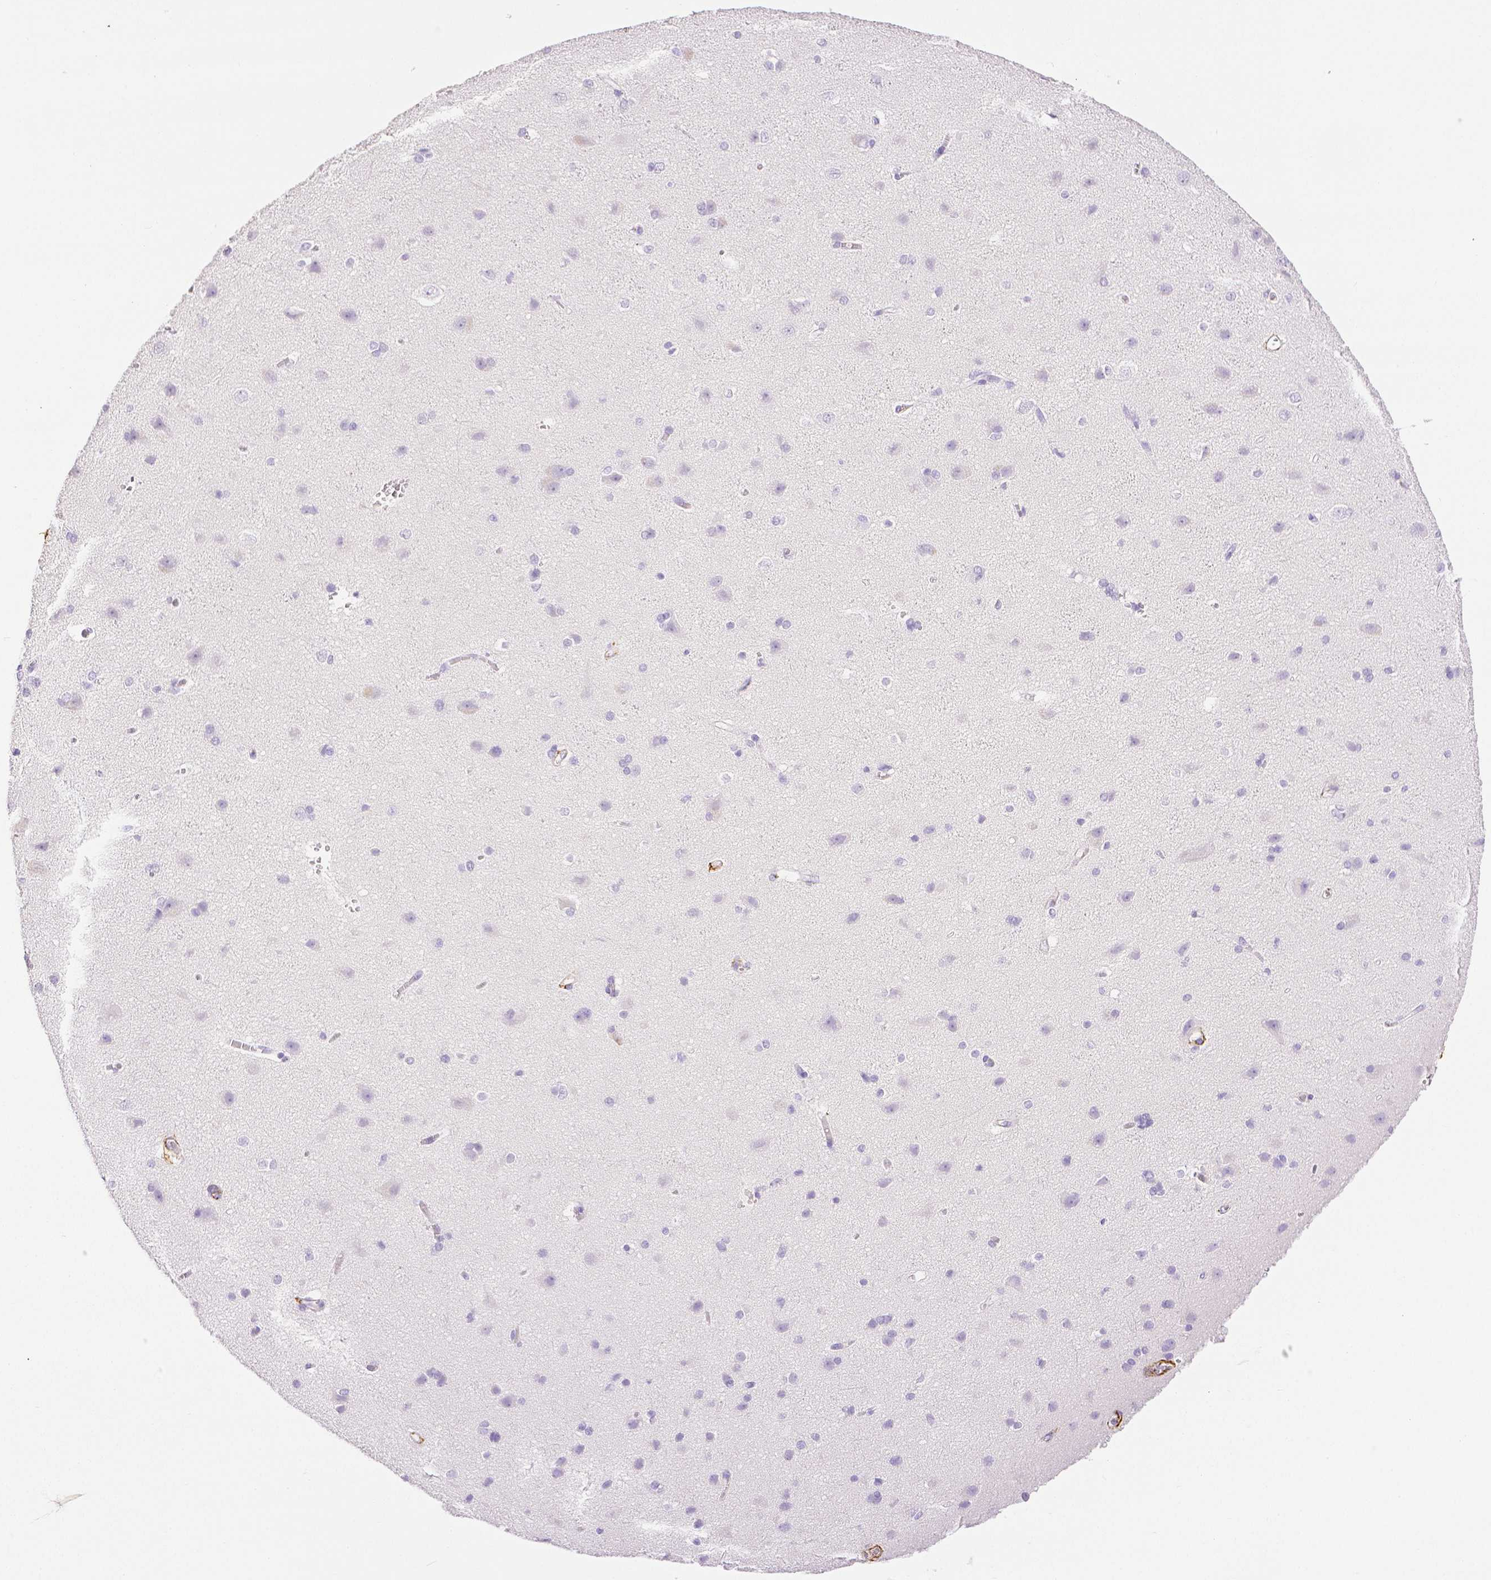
{"staining": {"intensity": "negative", "quantity": "none", "location": "none"}, "tissue": "cerebral cortex", "cell_type": "Endothelial cells", "image_type": "normal", "snomed": [{"axis": "morphology", "description": "Normal tissue, NOS"}, {"axis": "topography", "description": "Cerebral cortex"}], "caption": "Photomicrograph shows no protein positivity in endothelial cells of normal cerebral cortex. The staining was performed using DAB (3,3'-diaminobenzidine) to visualize the protein expression in brown, while the nuclei were stained in blue with hematoxylin (Magnification: 20x).", "gene": "FBN1", "patient": {"sex": "male", "age": 37}}